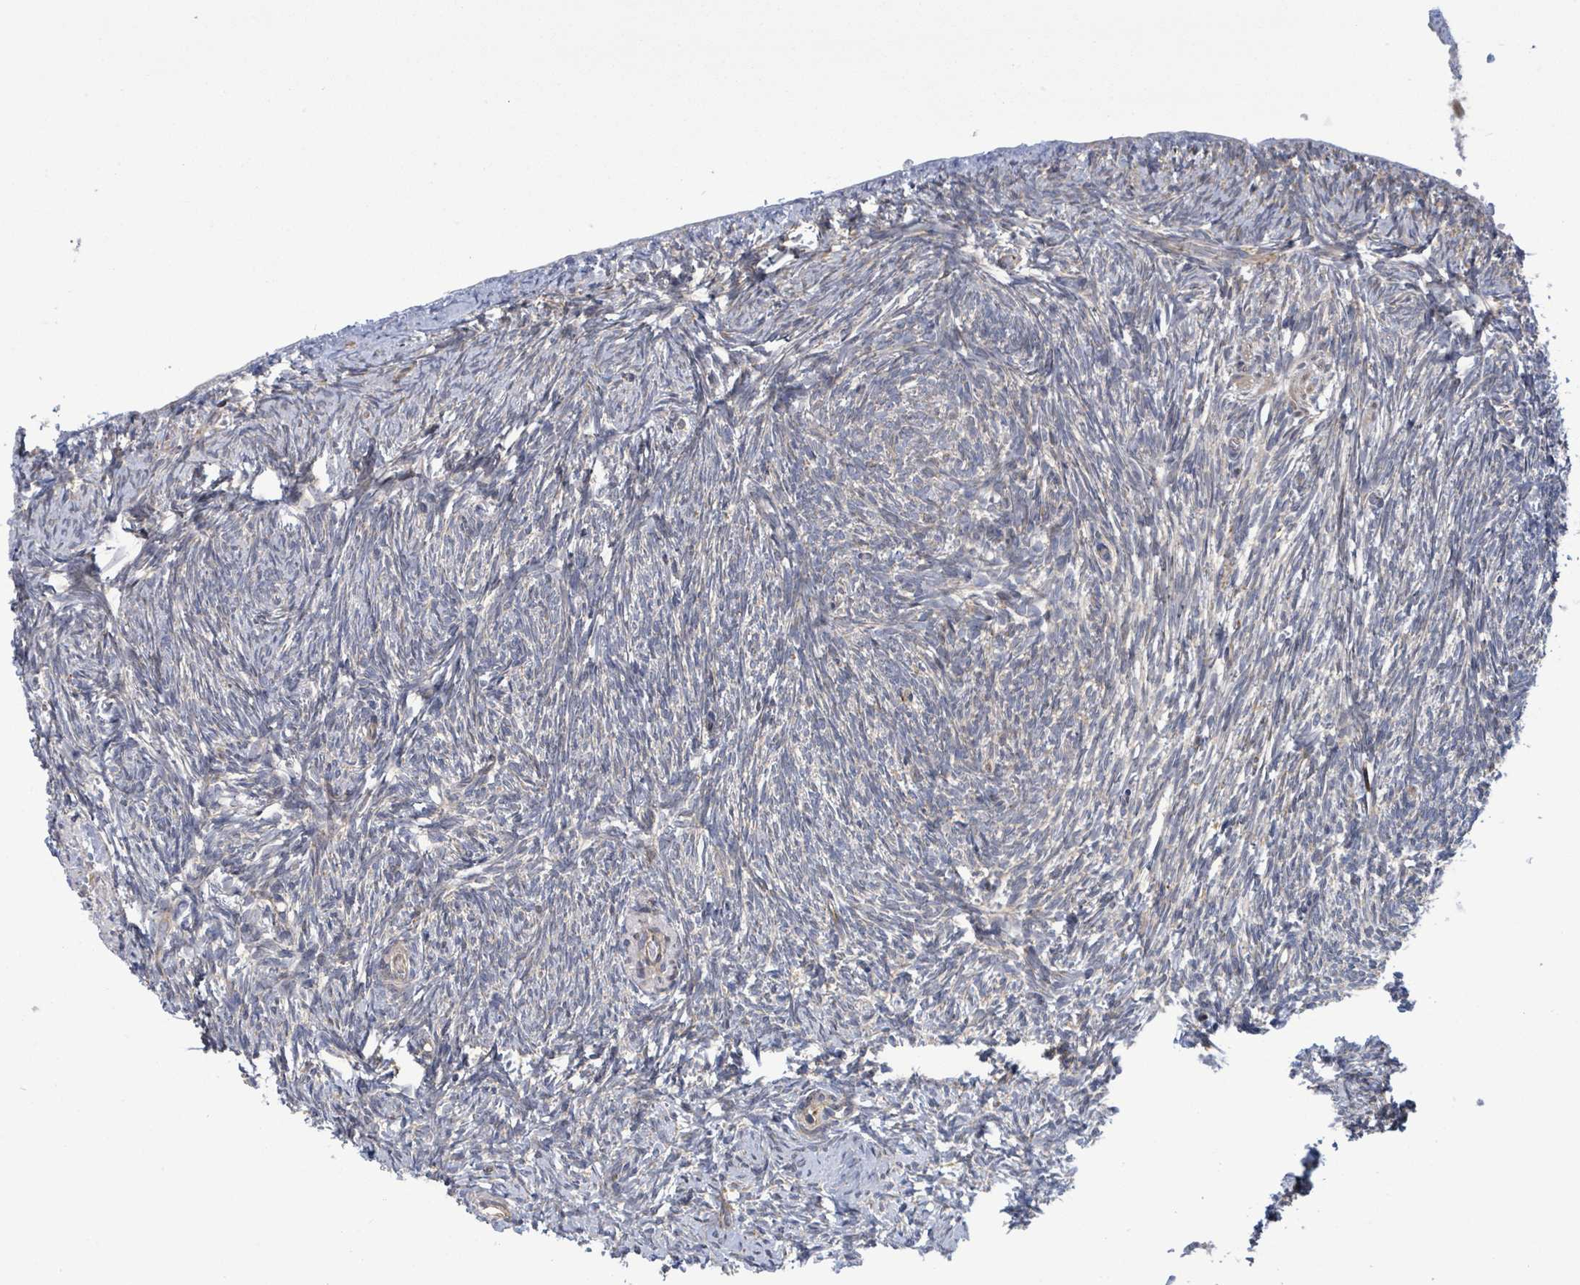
{"staining": {"intensity": "moderate", "quantity": ">75%", "location": "cytoplasmic/membranous"}, "tissue": "ovary", "cell_type": "Follicle cells", "image_type": "normal", "snomed": [{"axis": "morphology", "description": "Normal tissue, NOS"}, {"axis": "topography", "description": "Ovary"}], "caption": "DAB (3,3'-diaminobenzidine) immunohistochemical staining of unremarkable human ovary reveals moderate cytoplasmic/membranous protein expression in about >75% of follicle cells. (DAB (3,3'-diaminobenzidine) IHC with brightfield microscopy, high magnification).", "gene": "NOMO1", "patient": {"sex": "female", "age": 51}}